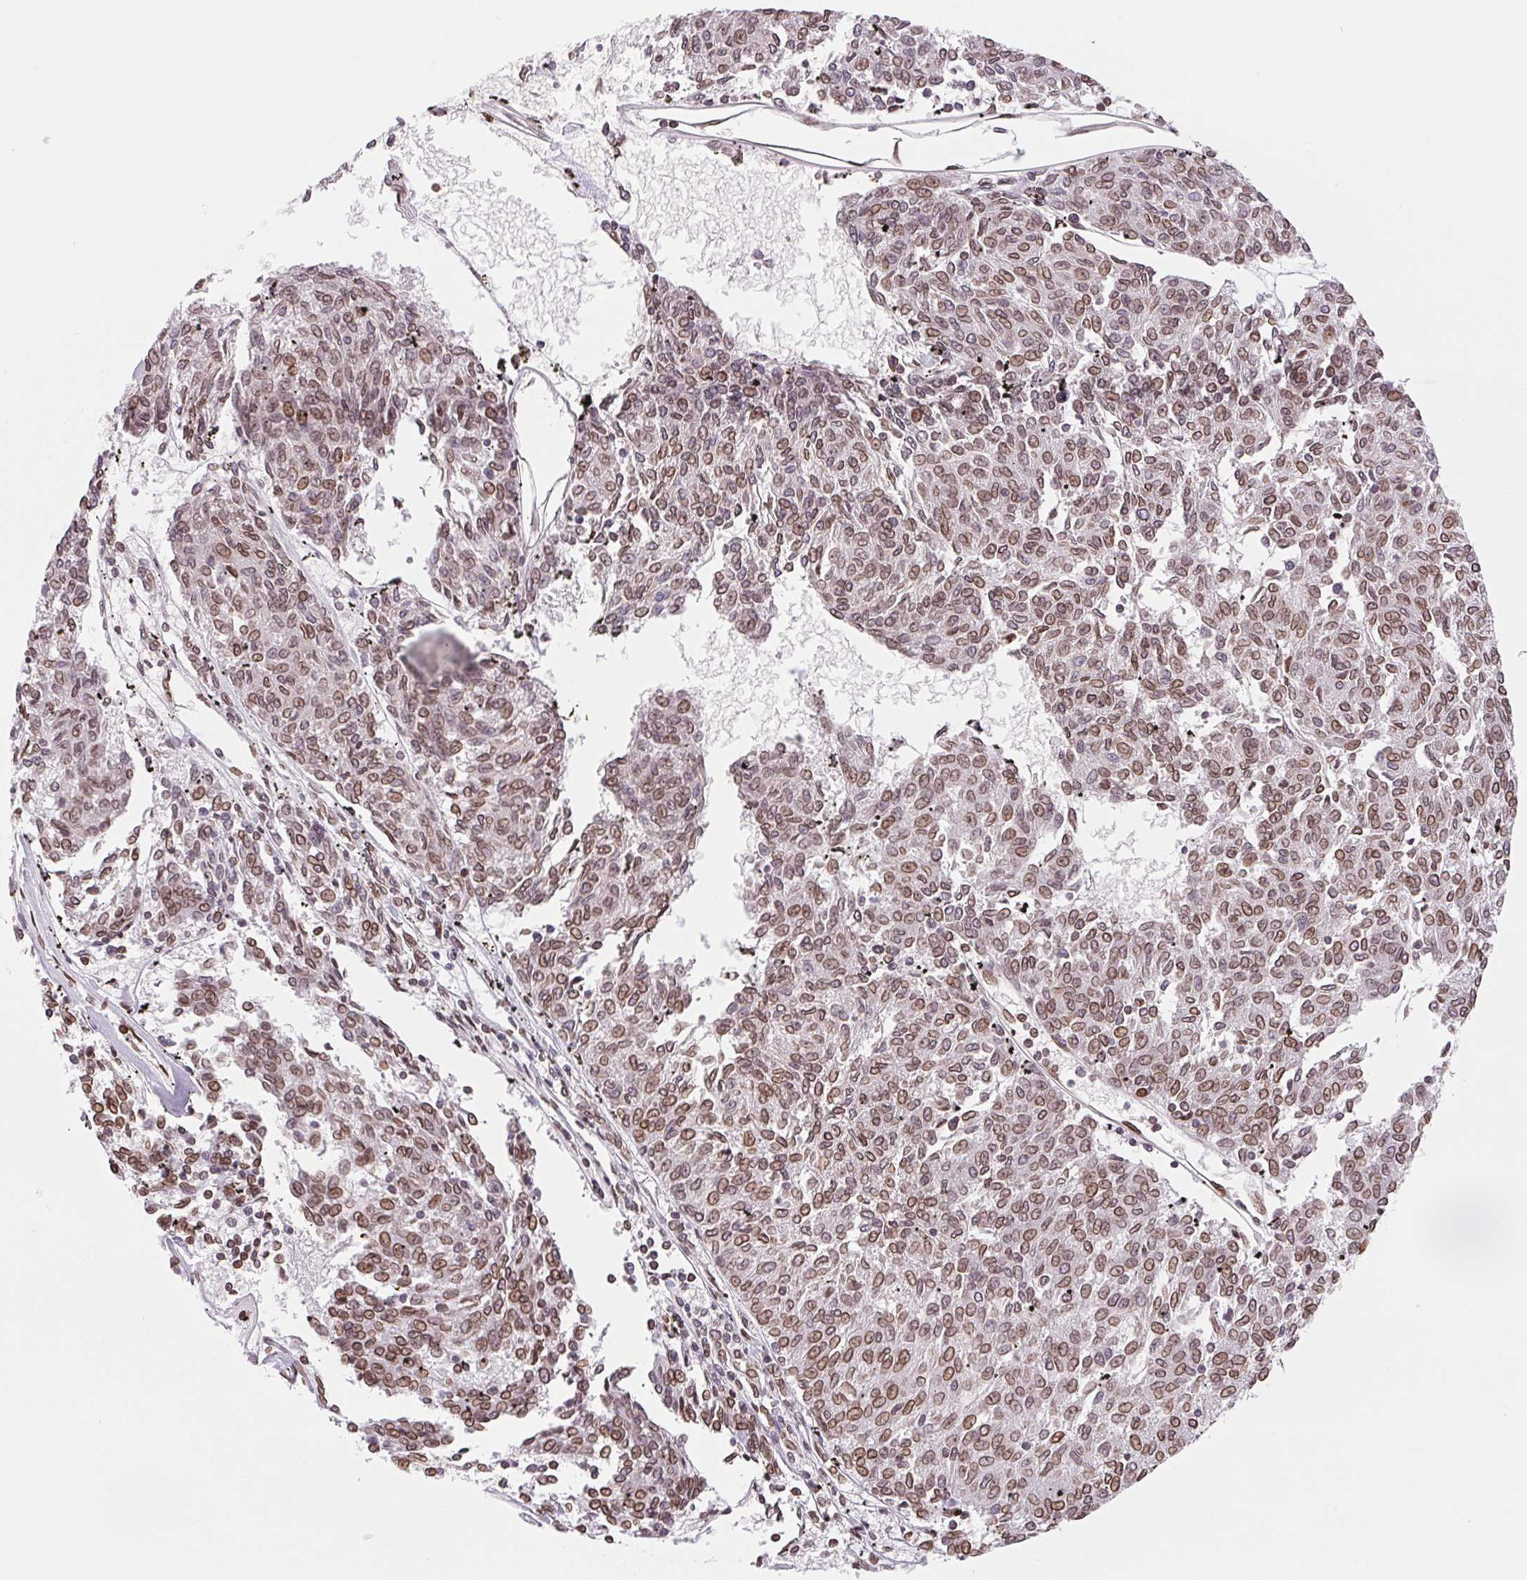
{"staining": {"intensity": "moderate", "quantity": ">75%", "location": "cytoplasmic/membranous,nuclear"}, "tissue": "melanoma", "cell_type": "Tumor cells", "image_type": "cancer", "snomed": [{"axis": "morphology", "description": "Malignant melanoma, NOS"}, {"axis": "topography", "description": "Skin"}], "caption": "Malignant melanoma stained for a protein exhibits moderate cytoplasmic/membranous and nuclear positivity in tumor cells.", "gene": "LMNB2", "patient": {"sex": "female", "age": 72}}